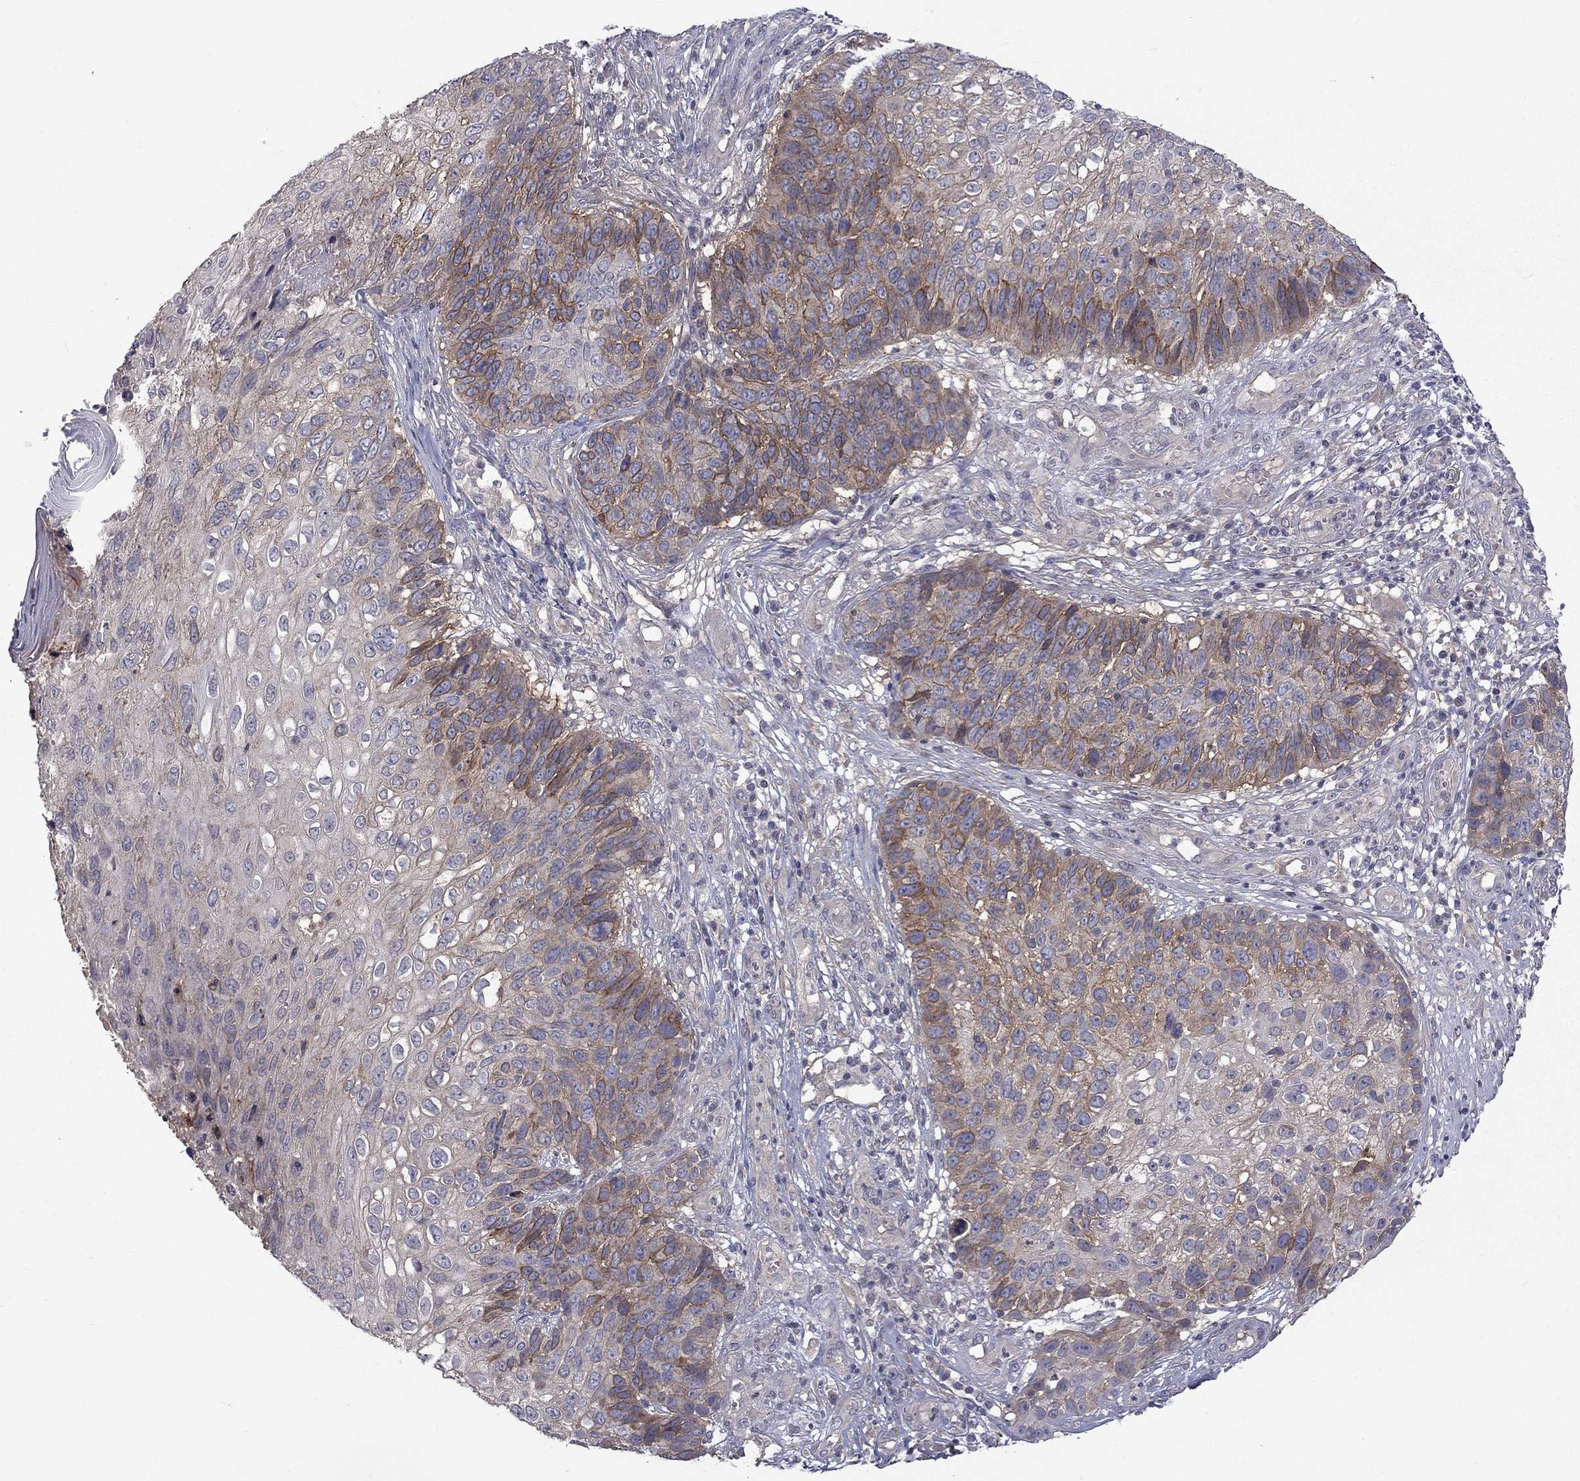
{"staining": {"intensity": "strong", "quantity": "<25%", "location": "cytoplasmic/membranous"}, "tissue": "skin cancer", "cell_type": "Tumor cells", "image_type": "cancer", "snomed": [{"axis": "morphology", "description": "Squamous cell carcinoma, NOS"}, {"axis": "topography", "description": "Skin"}], "caption": "Skin cancer stained for a protein shows strong cytoplasmic/membranous positivity in tumor cells. (DAB (3,3'-diaminobenzidine) = brown stain, brightfield microscopy at high magnification).", "gene": "SLC39A14", "patient": {"sex": "male", "age": 92}}